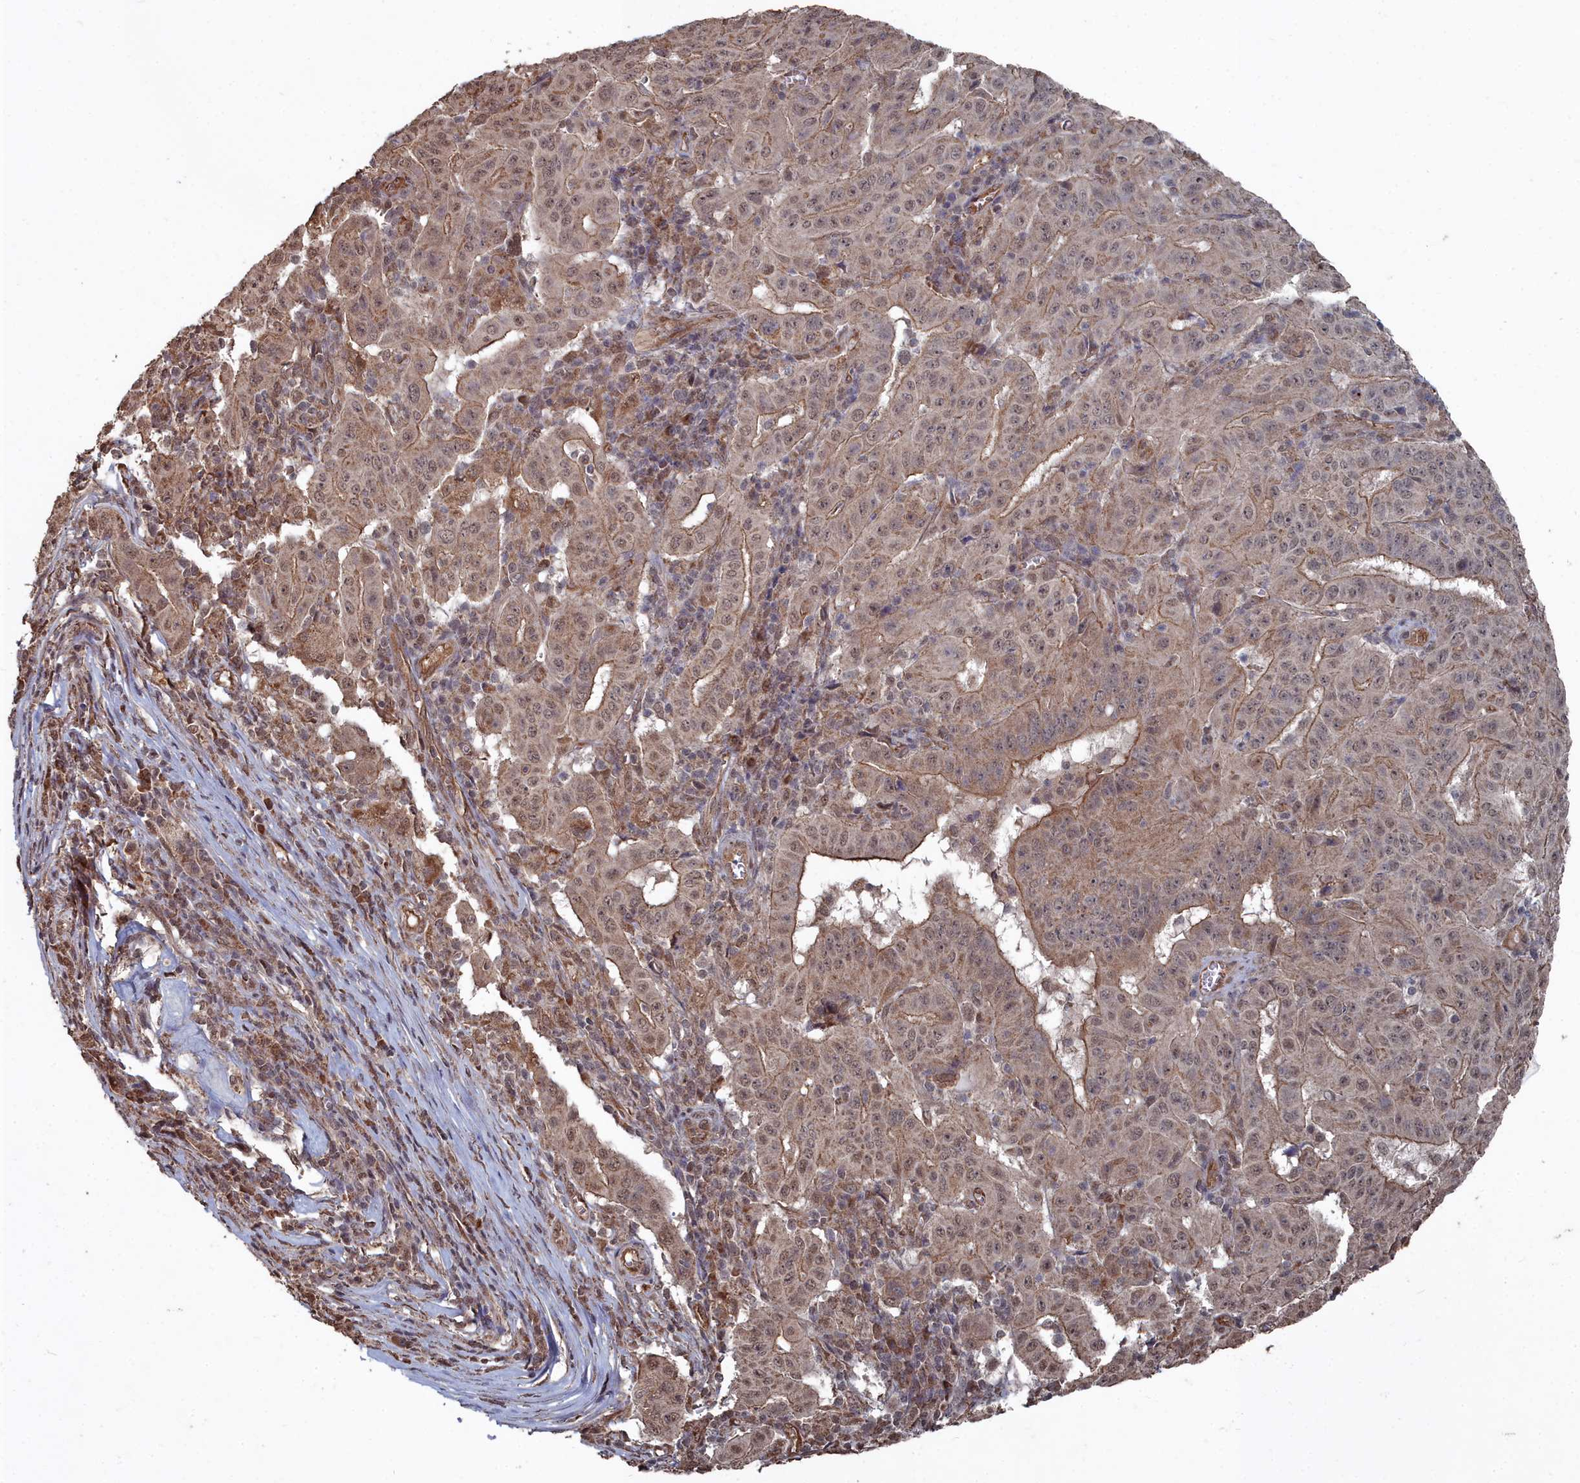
{"staining": {"intensity": "moderate", "quantity": ">75%", "location": "cytoplasmic/membranous,nuclear"}, "tissue": "pancreatic cancer", "cell_type": "Tumor cells", "image_type": "cancer", "snomed": [{"axis": "morphology", "description": "Adenocarcinoma, NOS"}, {"axis": "topography", "description": "Pancreas"}], "caption": "Immunohistochemistry (IHC) micrograph of neoplastic tissue: human pancreatic cancer stained using IHC demonstrates medium levels of moderate protein expression localized specifically in the cytoplasmic/membranous and nuclear of tumor cells, appearing as a cytoplasmic/membranous and nuclear brown color.", "gene": "CCNP", "patient": {"sex": "male", "age": 63}}